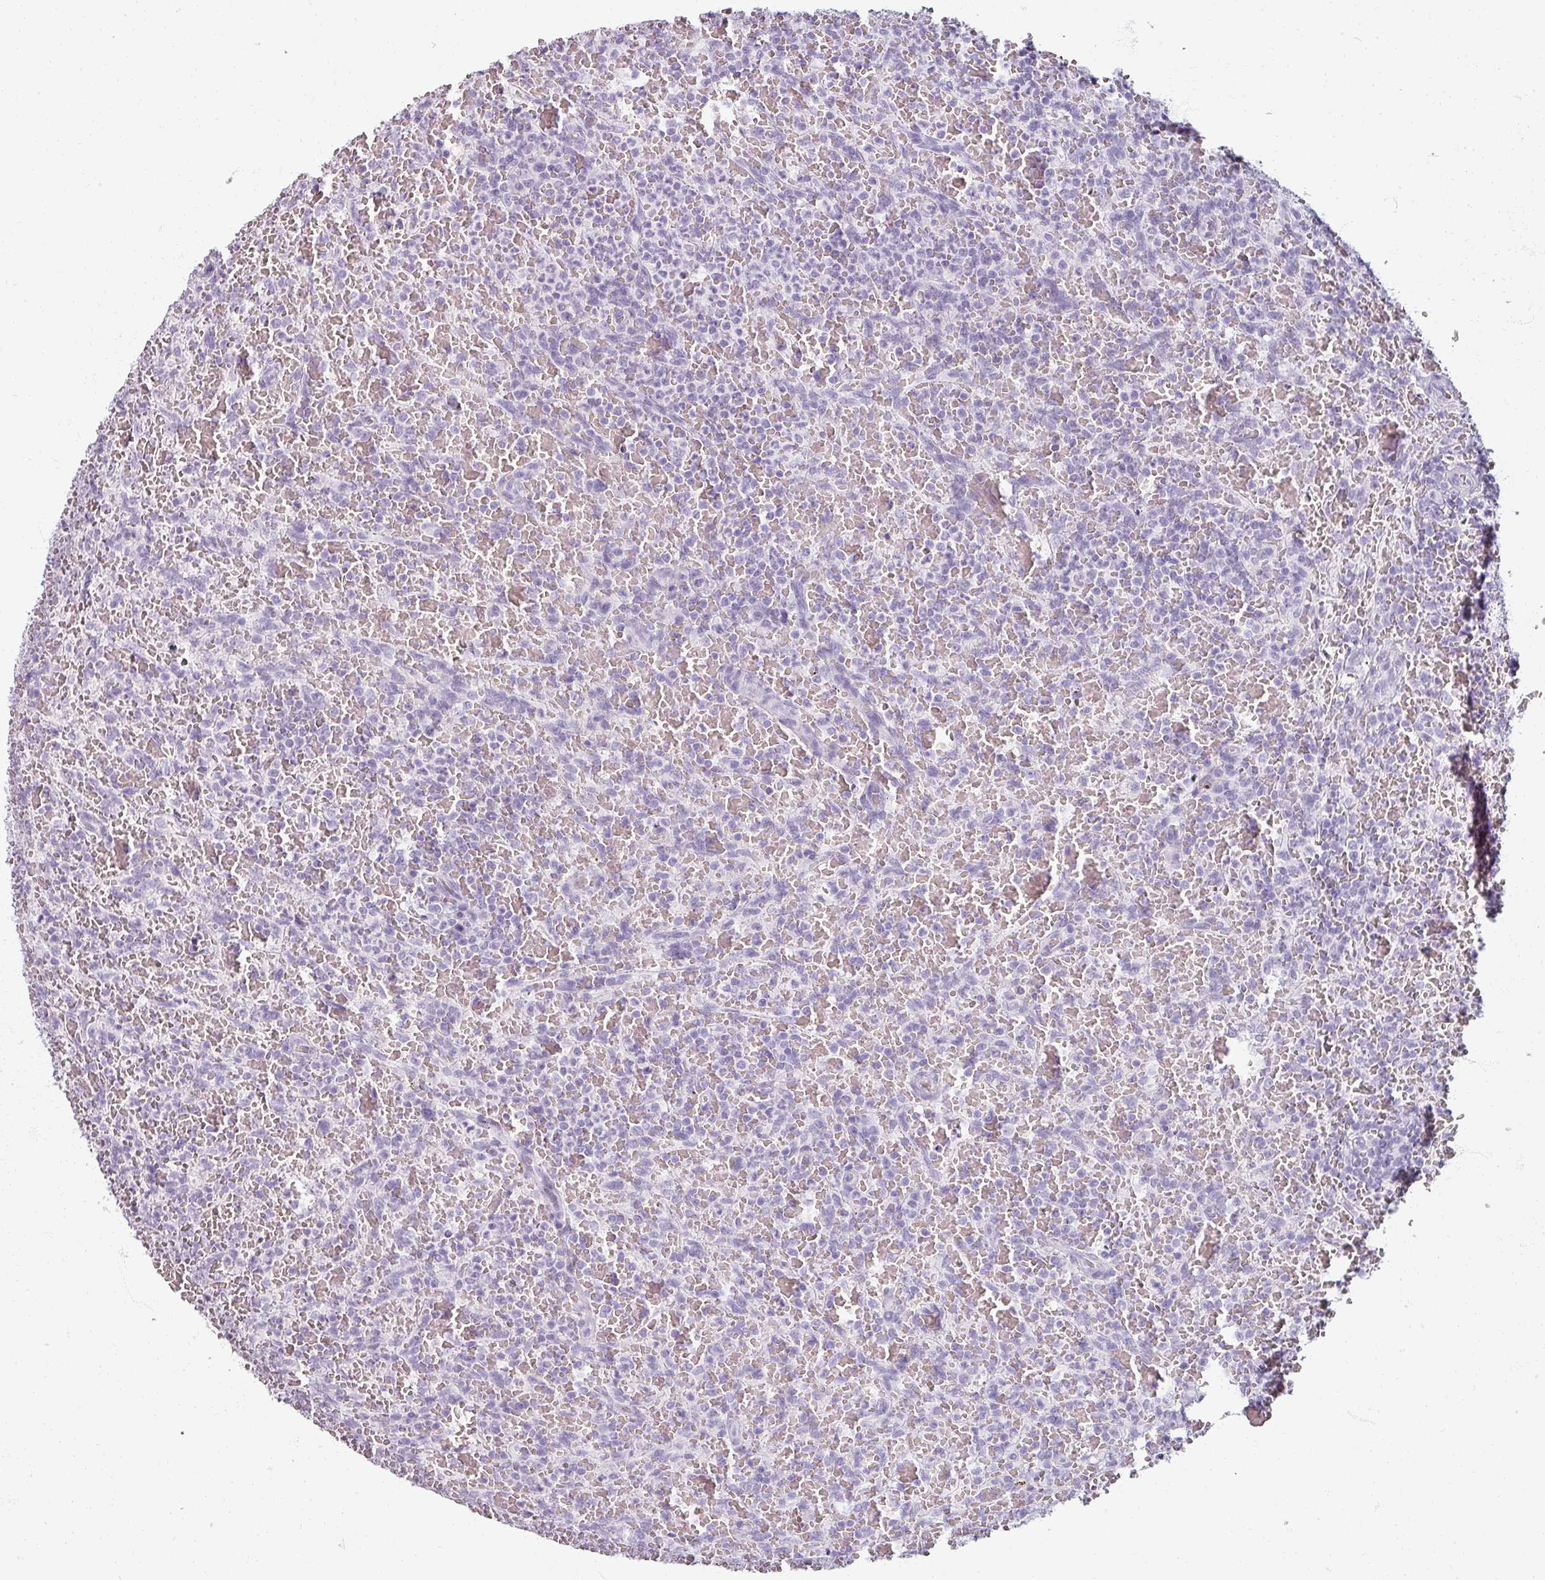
{"staining": {"intensity": "negative", "quantity": "none", "location": "none"}, "tissue": "lymphoma", "cell_type": "Tumor cells", "image_type": "cancer", "snomed": [{"axis": "morphology", "description": "Malignant lymphoma, non-Hodgkin's type, Low grade"}, {"axis": "topography", "description": "Spleen"}], "caption": "Immunohistochemistry (IHC) micrograph of human low-grade malignant lymphoma, non-Hodgkin's type stained for a protein (brown), which reveals no expression in tumor cells.", "gene": "REG3G", "patient": {"sex": "female", "age": 64}}